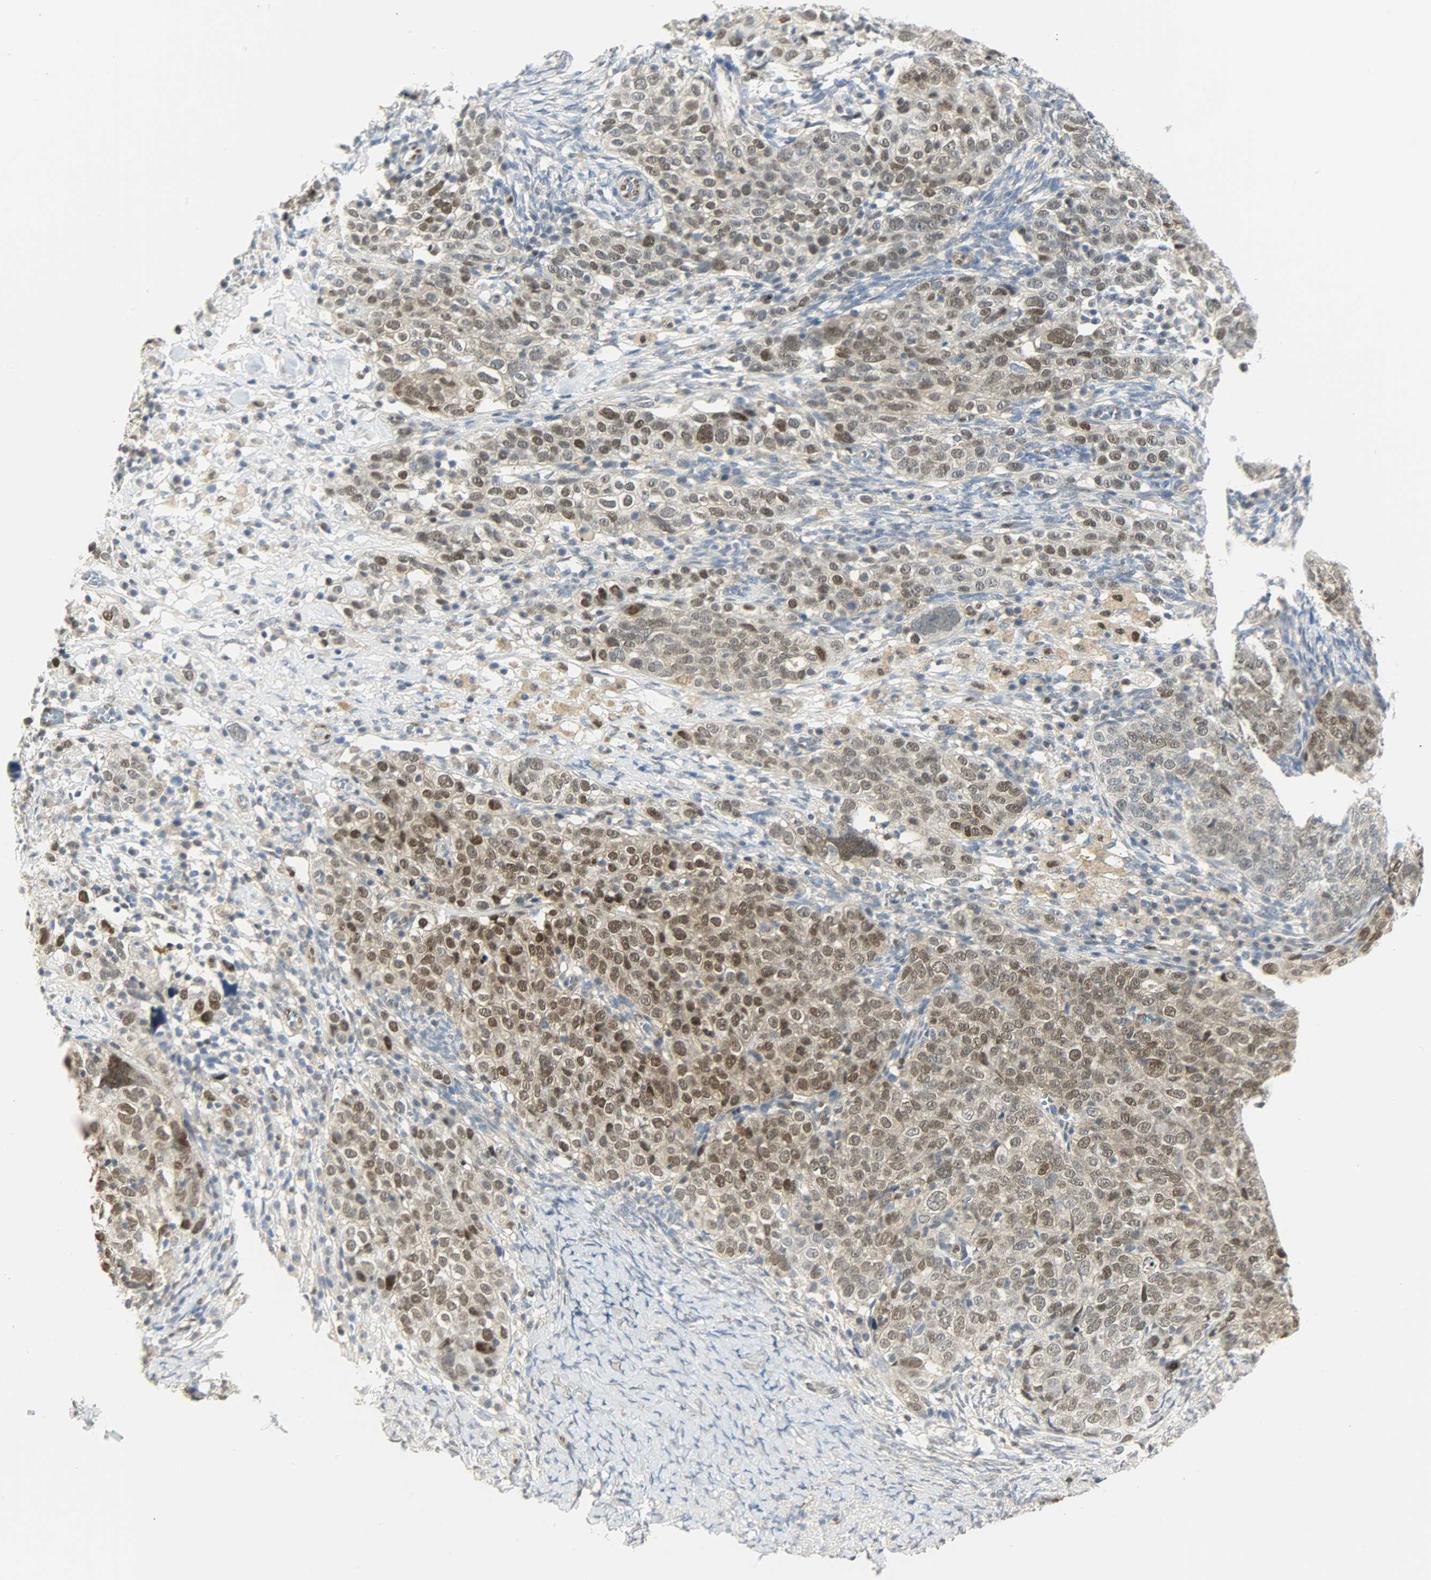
{"staining": {"intensity": "moderate", "quantity": ">75%", "location": "nuclear"}, "tissue": "ovarian cancer", "cell_type": "Tumor cells", "image_type": "cancer", "snomed": [{"axis": "morphology", "description": "Normal tissue, NOS"}, {"axis": "morphology", "description": "Cystadenocarcinoma, serous, NOS"}, {"axis": "topography", "description": "Ovary"}], "caption": "Ovarian cancer stained with immunohistochemistry (IHC) demonstrates moderate nuclear expression in approximately >75% of tumor cells.", "gene": "NPEPL1", "patient": {"sex": "female", "age": 62}}